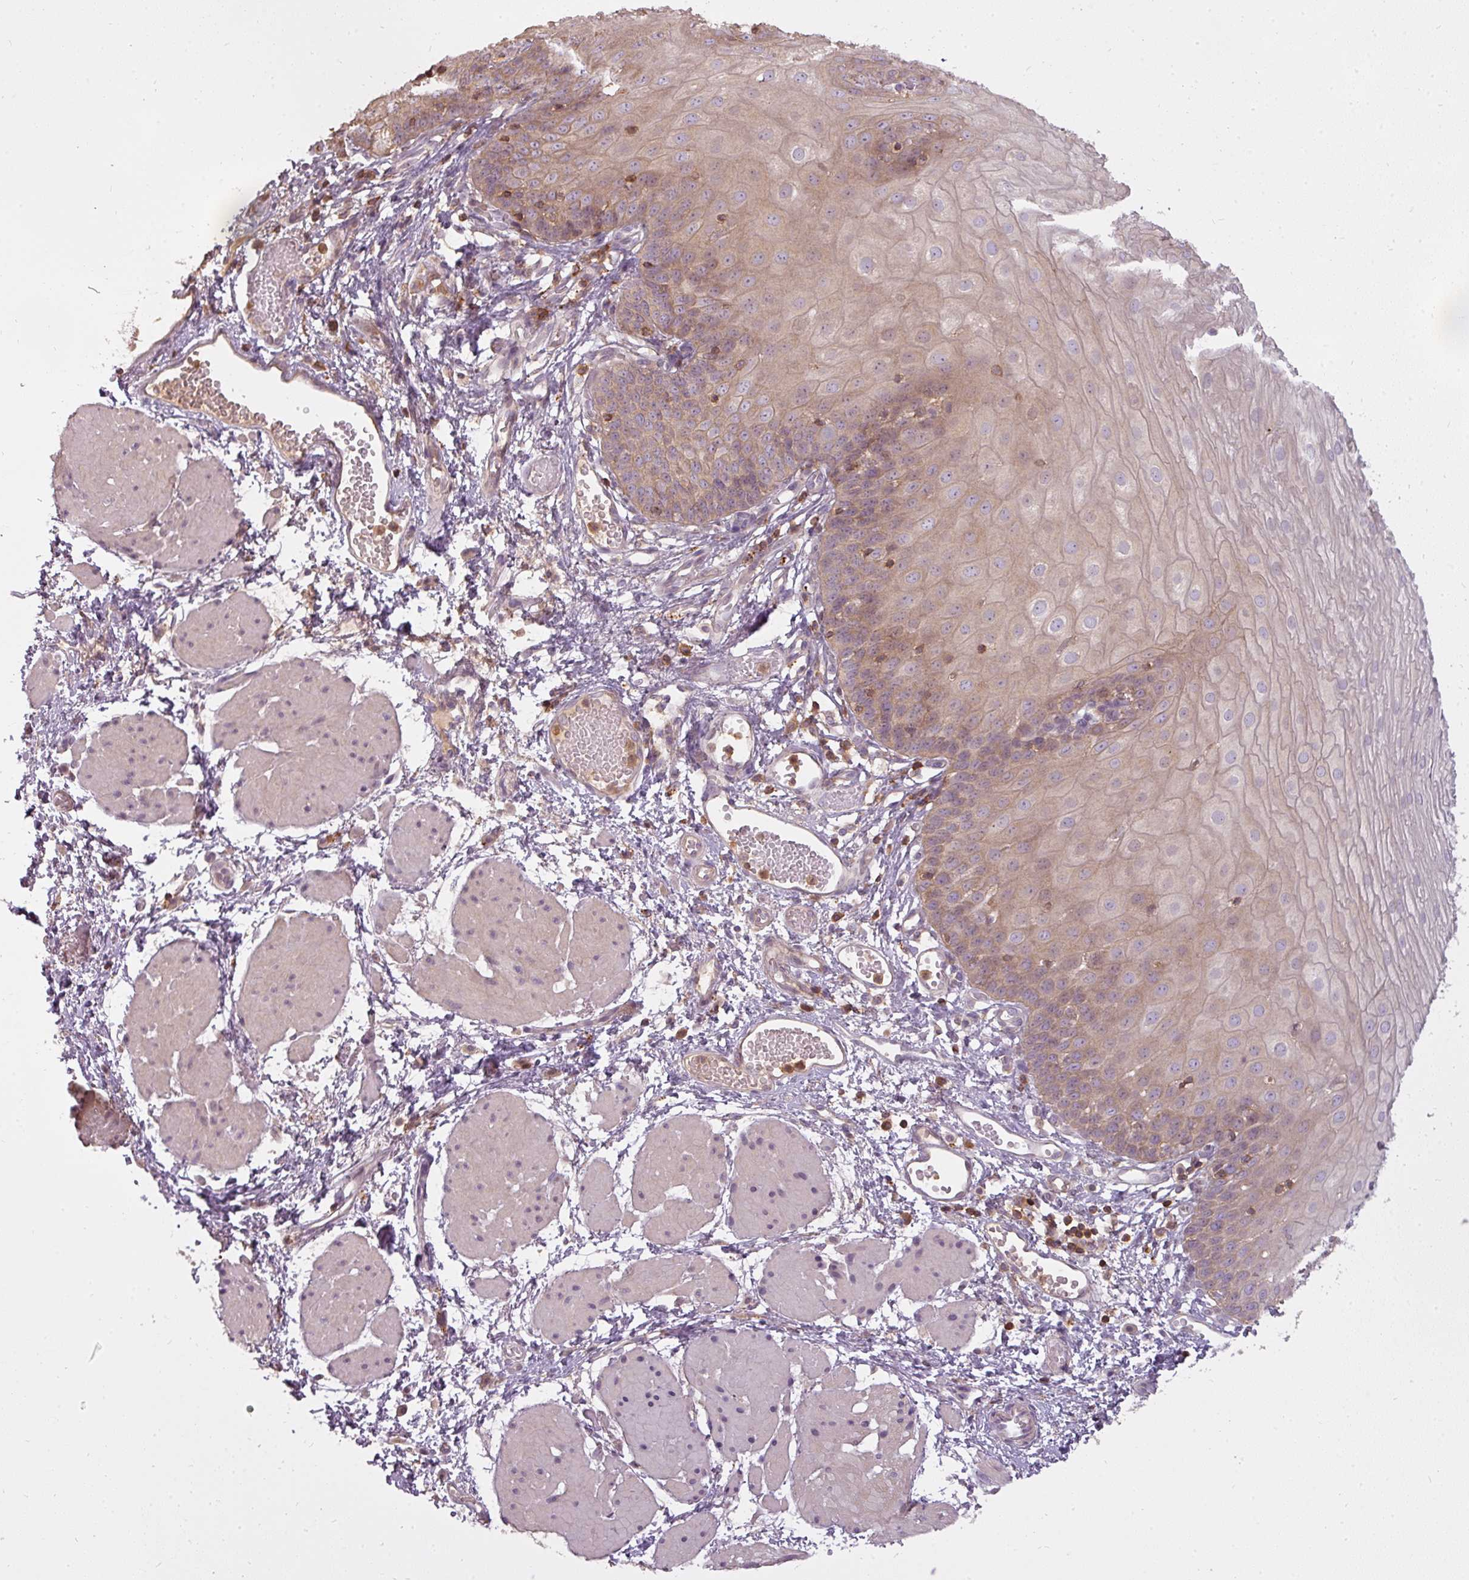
{"staining": {"intensity": "moderate", "quantity": "<25%", "location": "cytoplasmic/membranous,nuclear"}, "tissue": "esophagus", "cell_type": "Squamous epithelial cells", "image_type": "normal", "snomed": [{"axis": "morphology", "description": "Normal tissue, NOS"}, {"axis": "topography", "description": "Esophagus"}], "caption": "This photomicrograph reveals immunohistochemistry staining of benign esophagus, with low moderate cytoplasmic/membranous,nuclear staining in approximately <25% of squamous epithelial cells.", "gene": "STK4", "patient": {"sex": "male", "age": 69}}